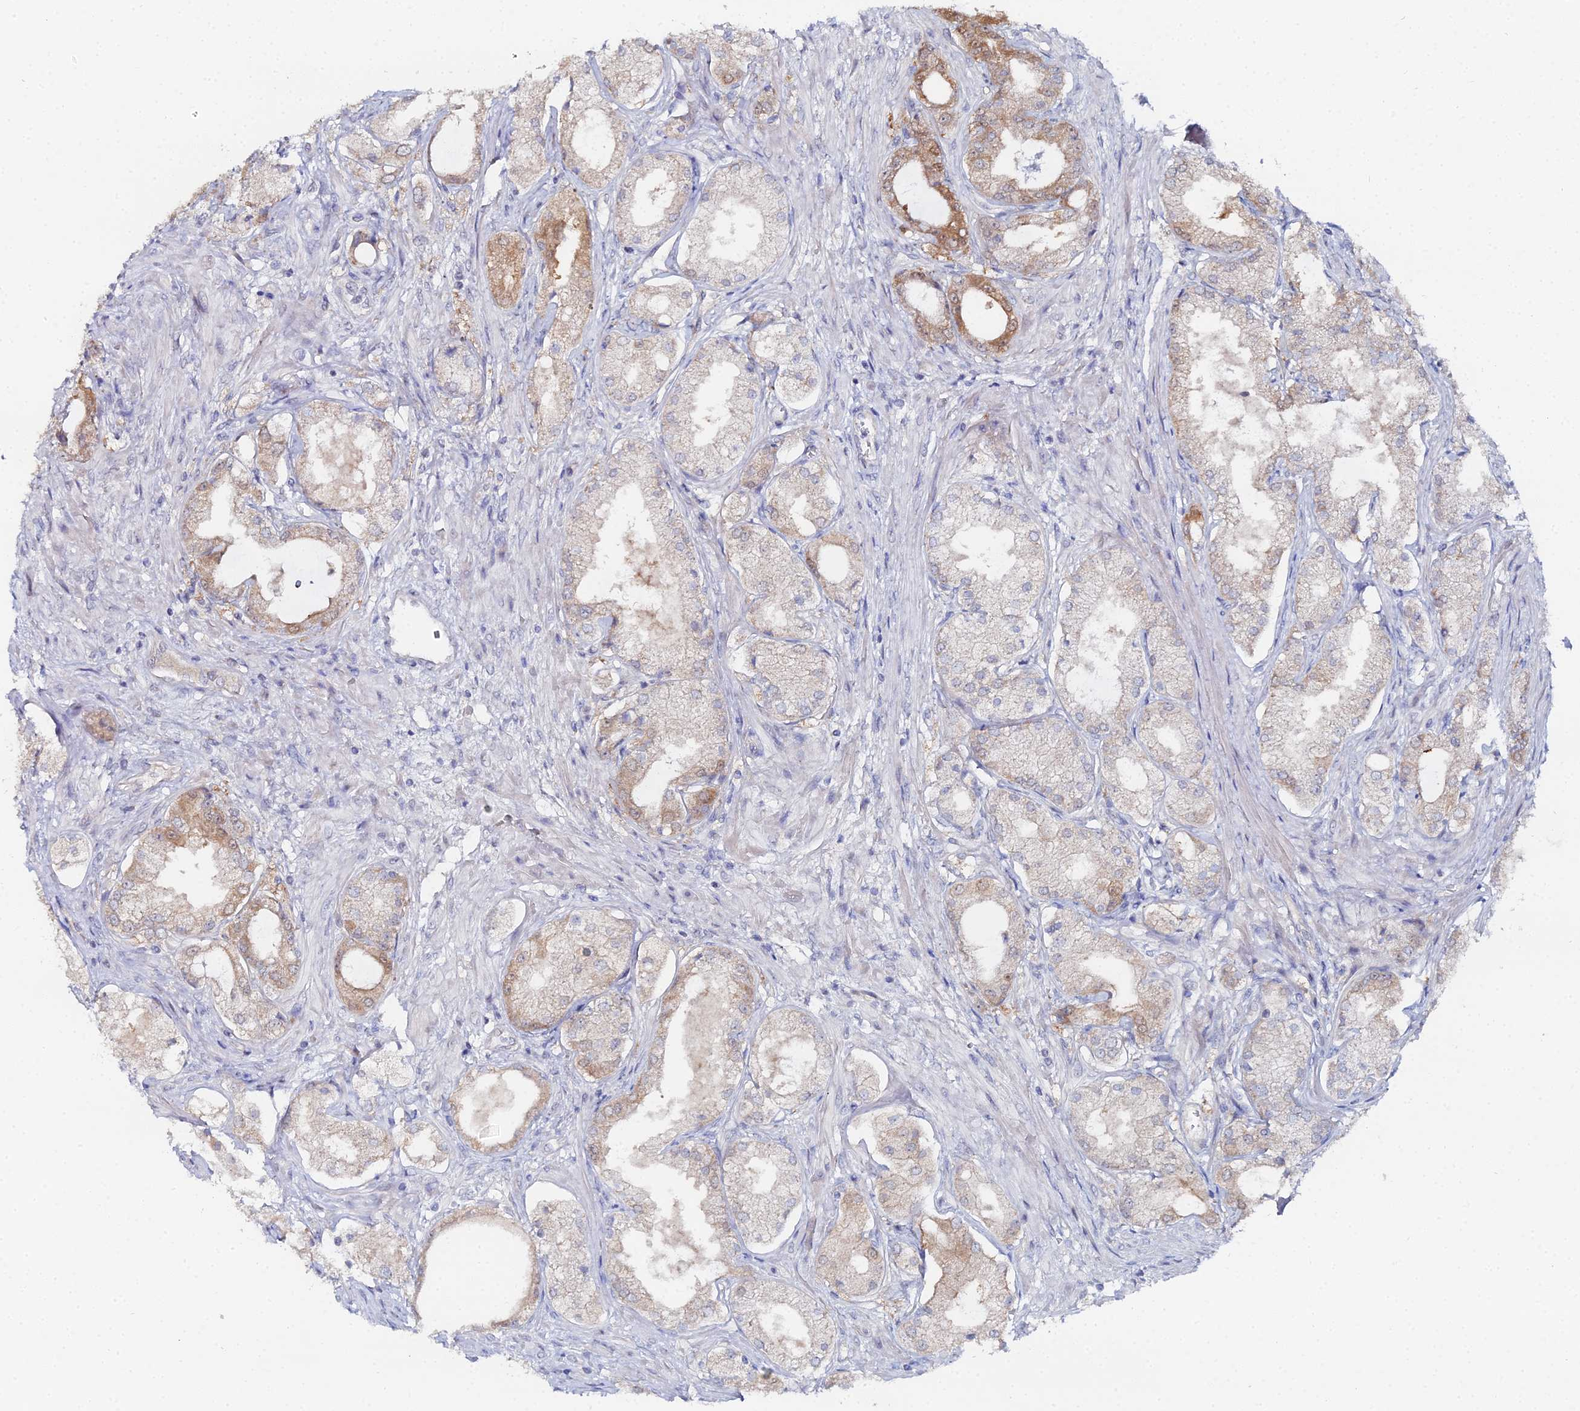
{"staining": {"intensity": "moderate", "quantity": "<25%", "location": "cytoplasmic/membranous"}, "tissue": "prostate cancer", "cell_type": "Tumor cells", "image_type": "cancer", "snomed": [{"axis": "morphology", "description": "Adenocarcinoma, Low grade"}, {"axis": "topography", "description": "Prostate"}], "caption": "Prostate adenocarcinoma (low-grade) stained with a brown dye displays moderate cytoplasmic/membranous positive positivity in about <25% of tumor cells.", "gene": "THAP4", "patient": {"sex": "male", "age": 68}}